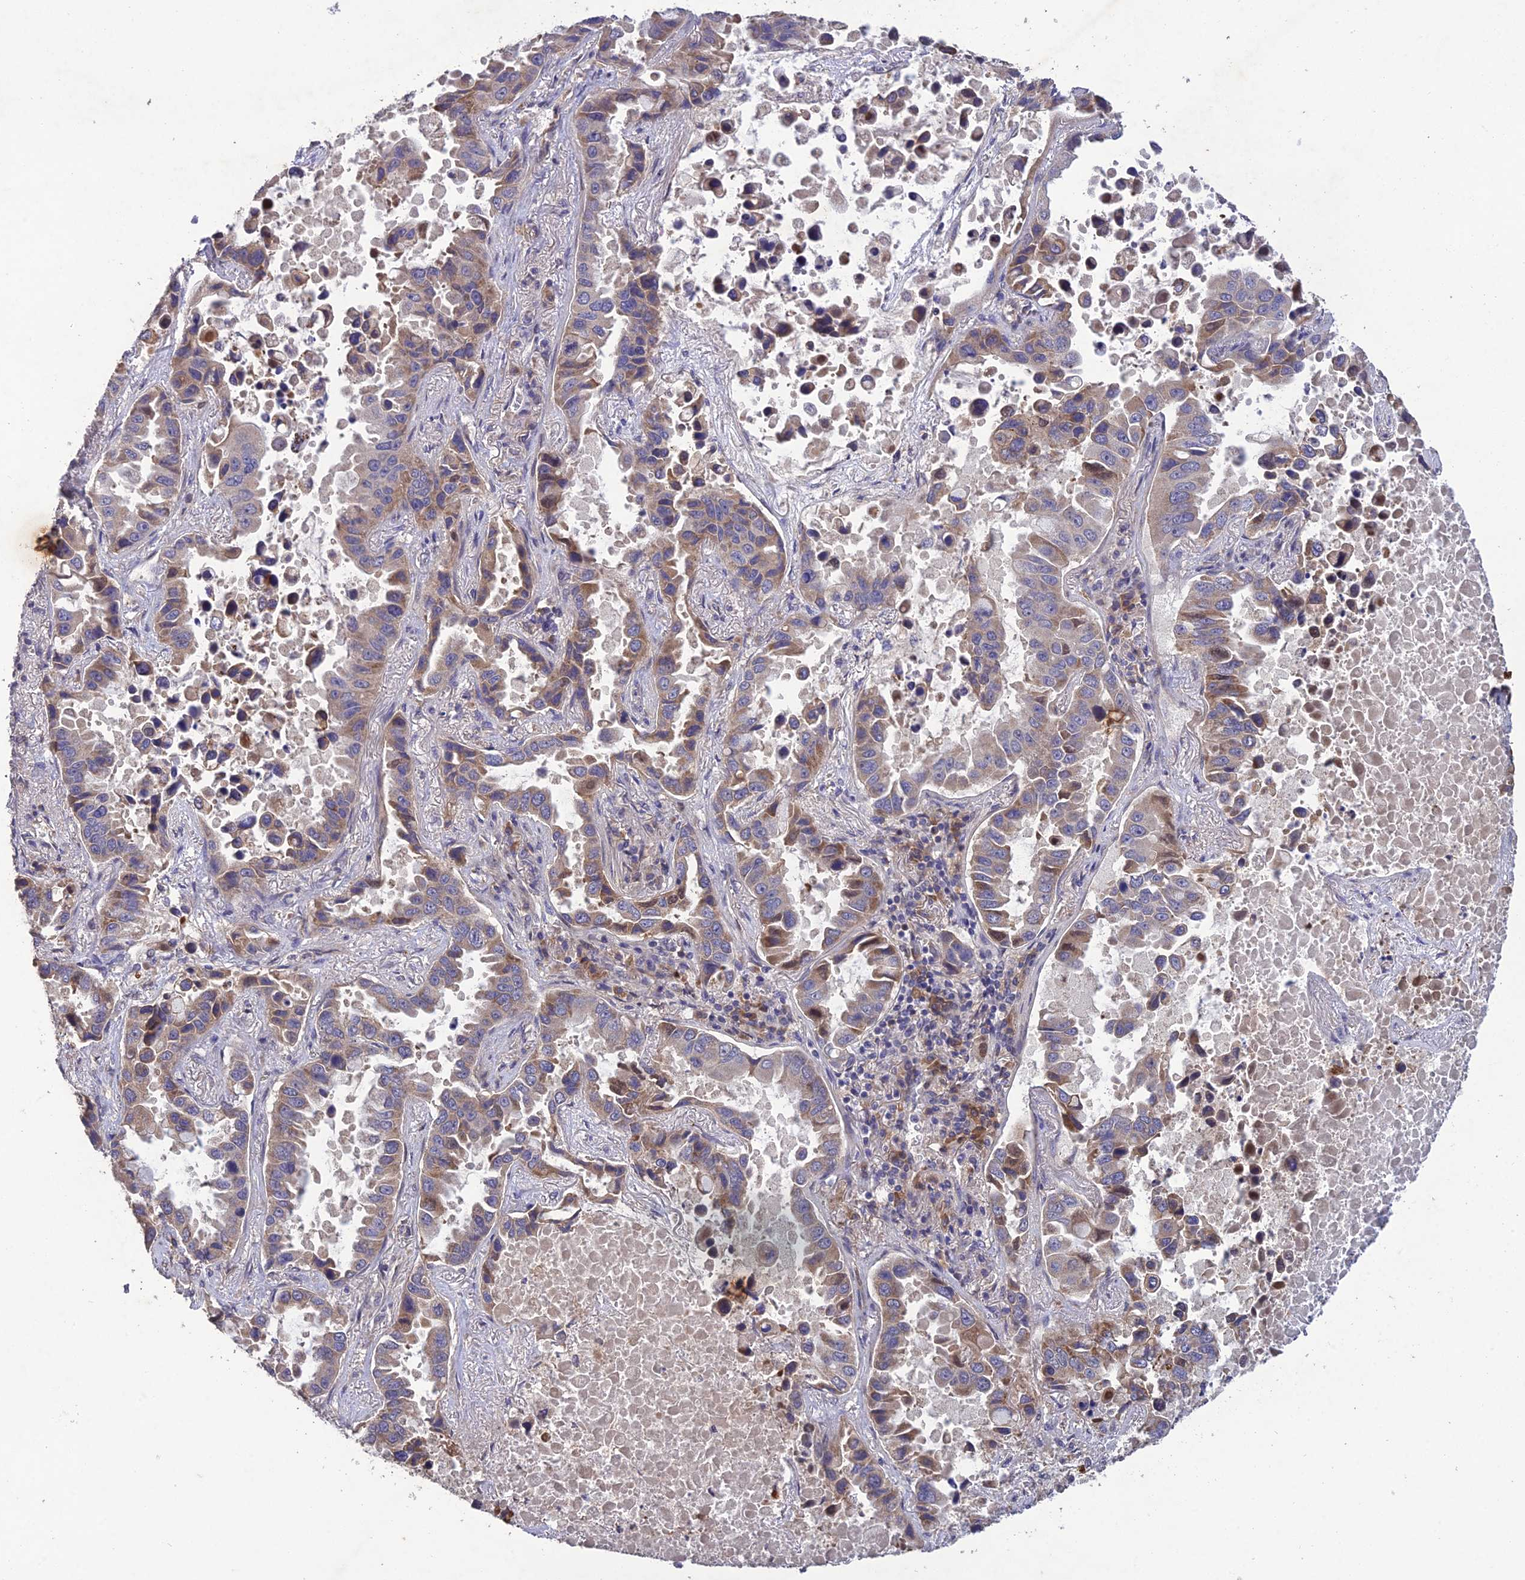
{"staining": {"intensity": "moderate", "quantity": "<25%", "location": "cytoplasmic/membranous"}, "tissue": "lung cancer", "cell_type": "Tumor cells", "image_type": "cancer", "snomed": [{"axis": "morphology", "description": "Adenocarcinoma, NOS"}, {"axis": "topography", "description": "Lung"}], "caption": "Immunohistochemical staining of human lung adenocarcinoma shows low levels of moderate cytoplasmic/membranous protein positivity in approximately <25% of tumor cells.", "gene": "SLC39A13", "patient": {"sex": "male", "age": 64}}